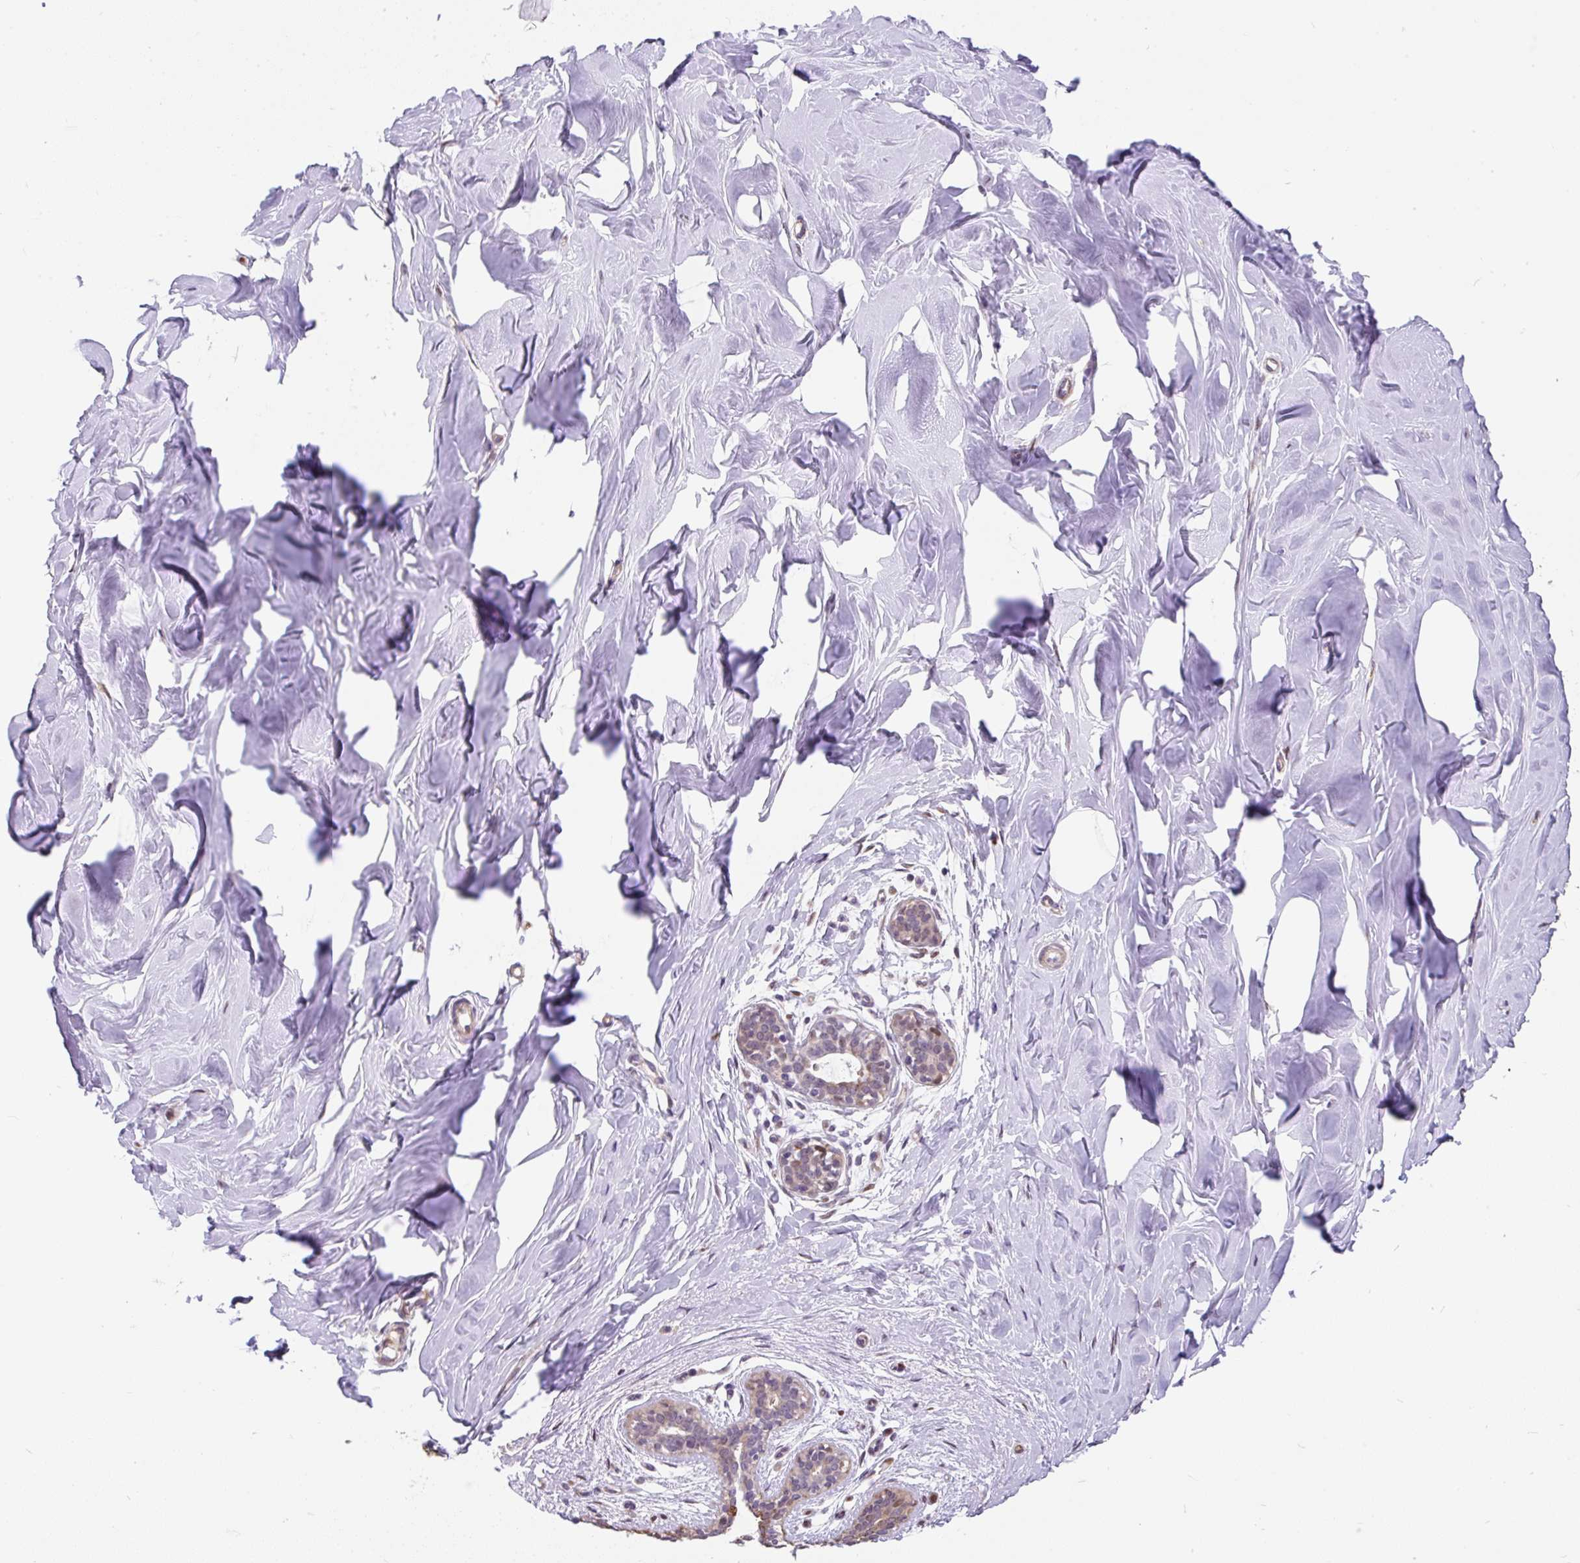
{"staining": {"intensity": "negative", "quantity": "none", "location": "none"}, "tissue": "breast", "cell_type": "Adipocytes", "image_type": "normal", "snomed": [{"axis": "morphology", "description": "Normal tissue, NOS"}, {"axis": "topography", "description": "Breast"}], "caption": "Immunohistochemistry histopathology image of benign breast stained for a protein (brown), which exhibits no expression in adipocytes.", "gene": "PUS7L", "patient": {"sex": "female", "age": 27}}